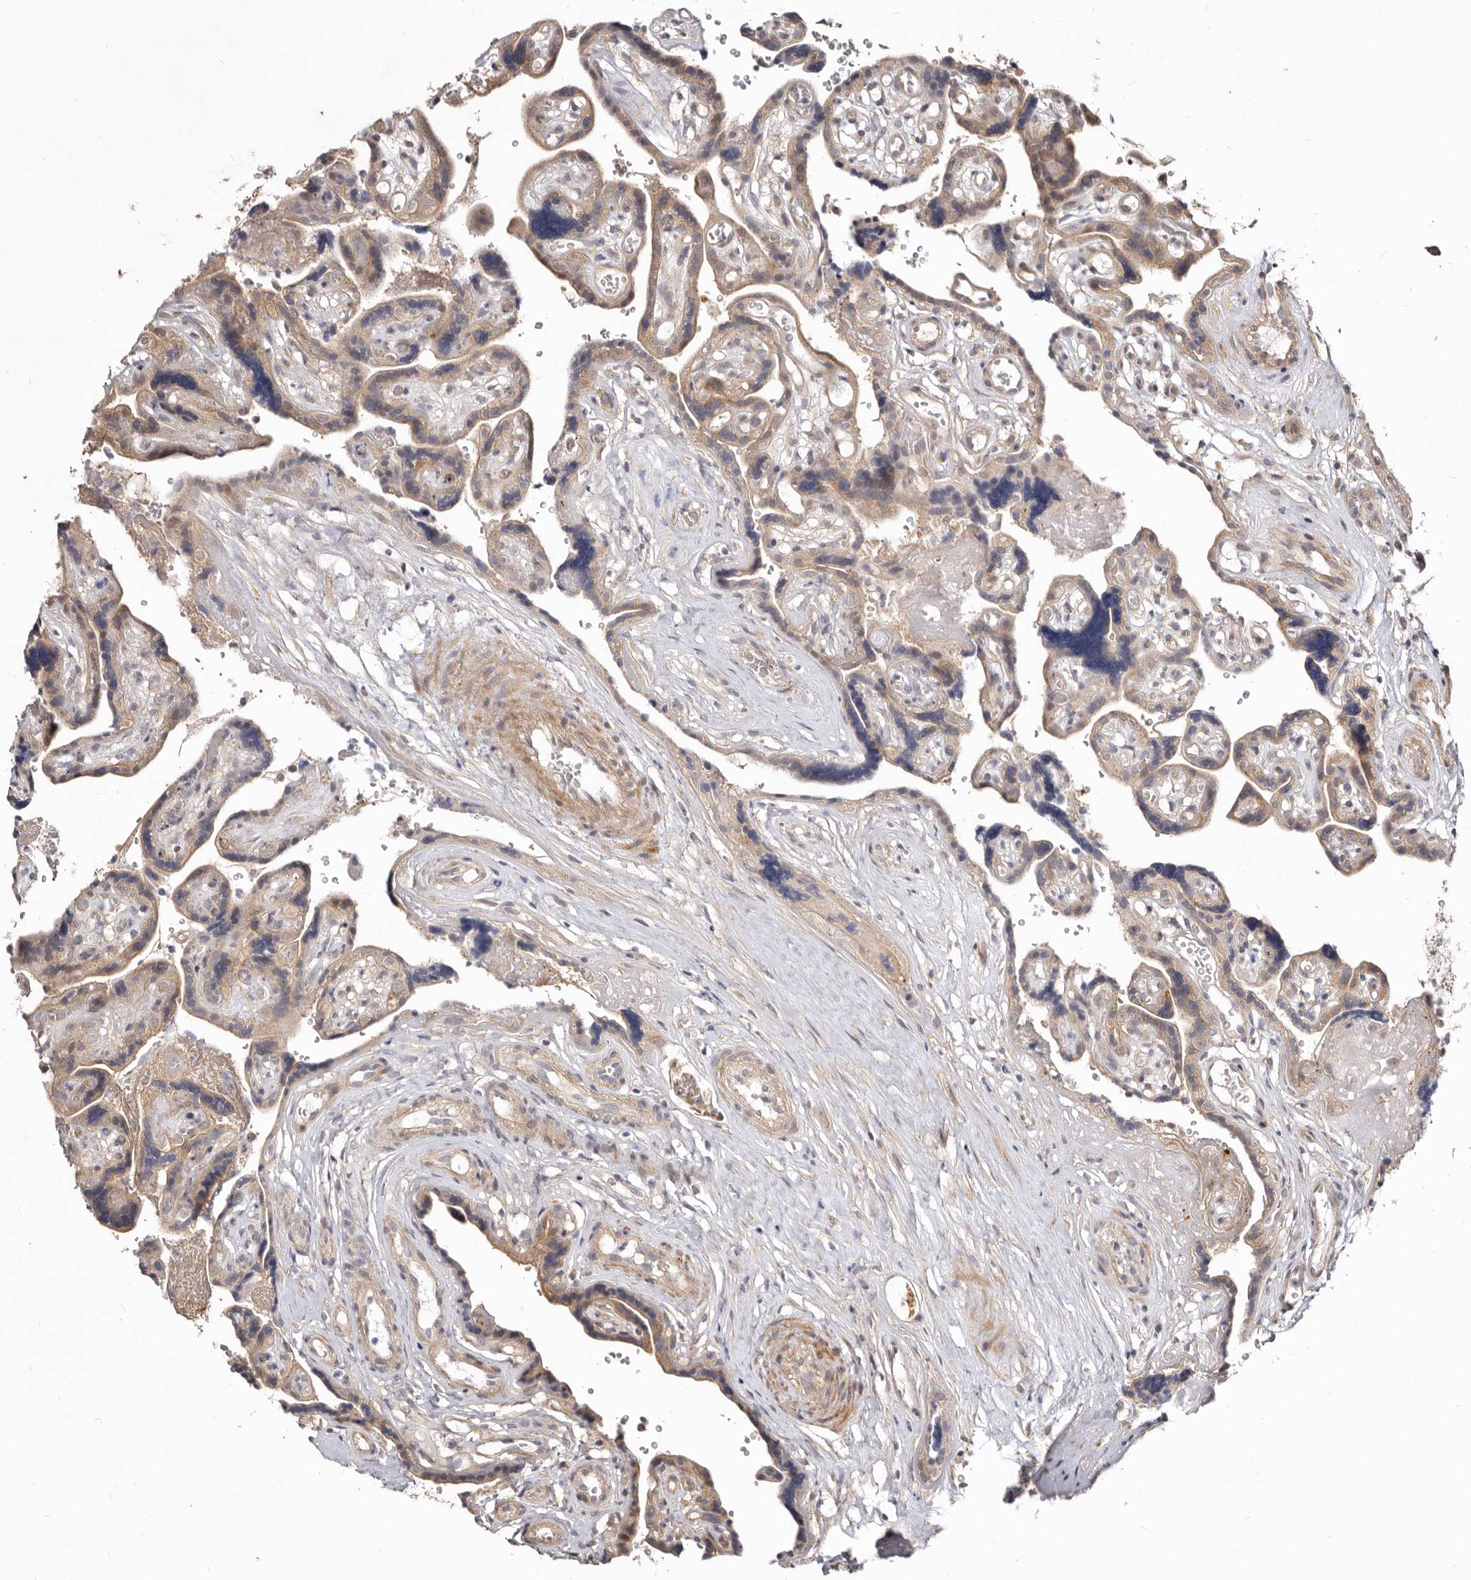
{"staining": {"intensity": "moderate", "quantity": ">75%", "location": "cytoplasmic/membranous"}, "tissue": "placenta", "cell_type": "Decidual cells", "image_type": "normal", "snomed": [{"axis": "morphology", "description": "Normal tissue, NOS"}, {"axis": "topography", "description": "Placenta"}], "caption": "A brown stain highlights moderate cytoplasmic/membranous expression of a protein in decidual cells of normal placenta. (DAB (3,3'-diaminobenzidine) IHC with brightfield microscopy, high magnification).", "gene": "GPATCH4", "patient": {"sex": "female", "age": 30}}